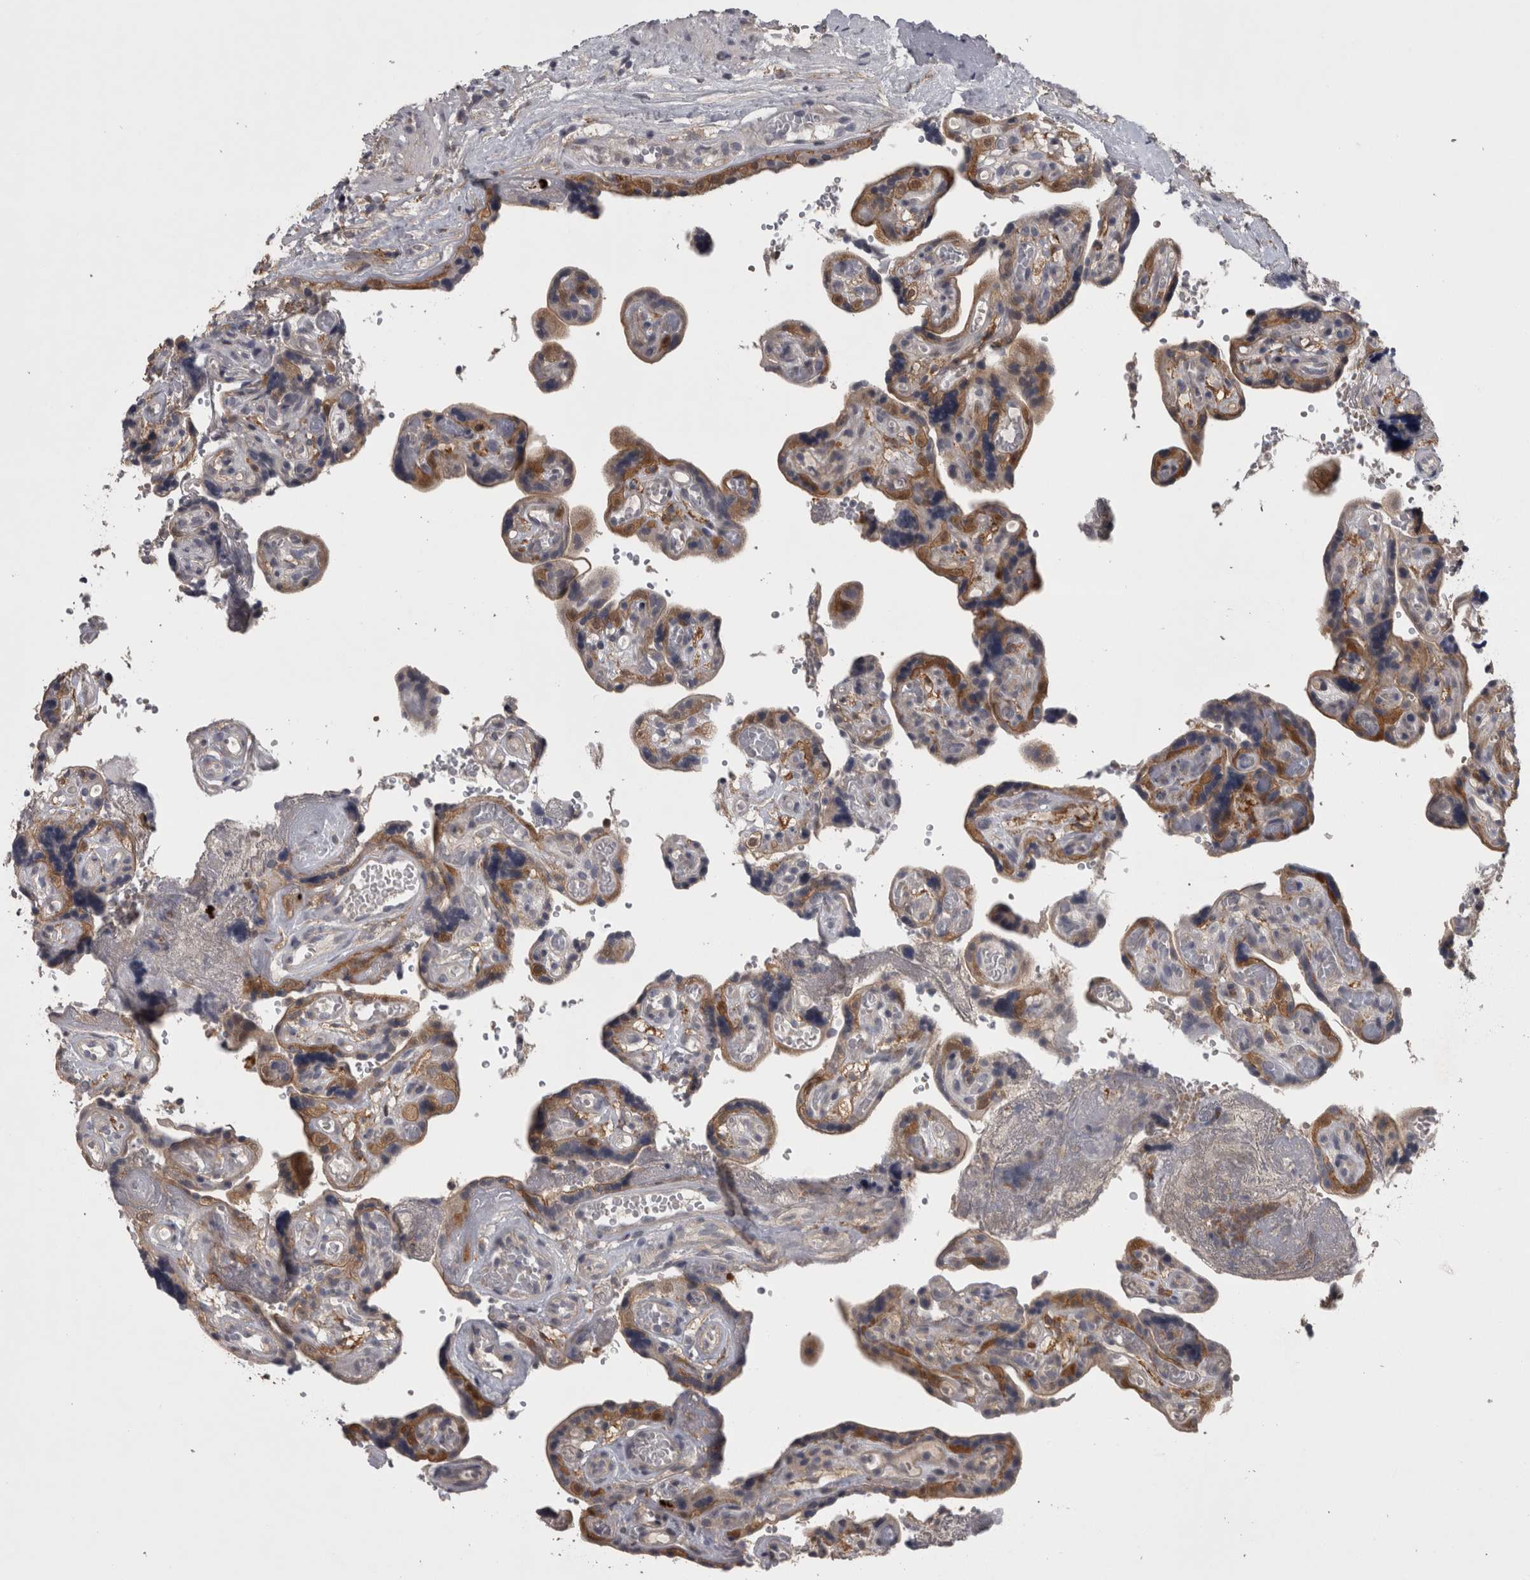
{"staining": {"intensity": "moderate", "quantity": ">75%", "location": "cytoplasmic/membranous"}, "tissue": "placenta", "cell_type": "Decidual cells", "image_type": "normal", "snomed": [{"axis": "morphology", "description": "Normal tissue, NOS"}, {"axis": "topography", "description": "Placenta"}], "caption": "Benign placenta was stained to show a protein in brown. There is medium levels of moderate cytoplasmic/membranous expression in about >75% of decidual cells. The staining was performed using DAB, with brown indicating positive protein expression. Nuclei are stained blue with hematoxylin.", "gene": "PRKCI", "patient": {"sex": "female", "age": 30}}